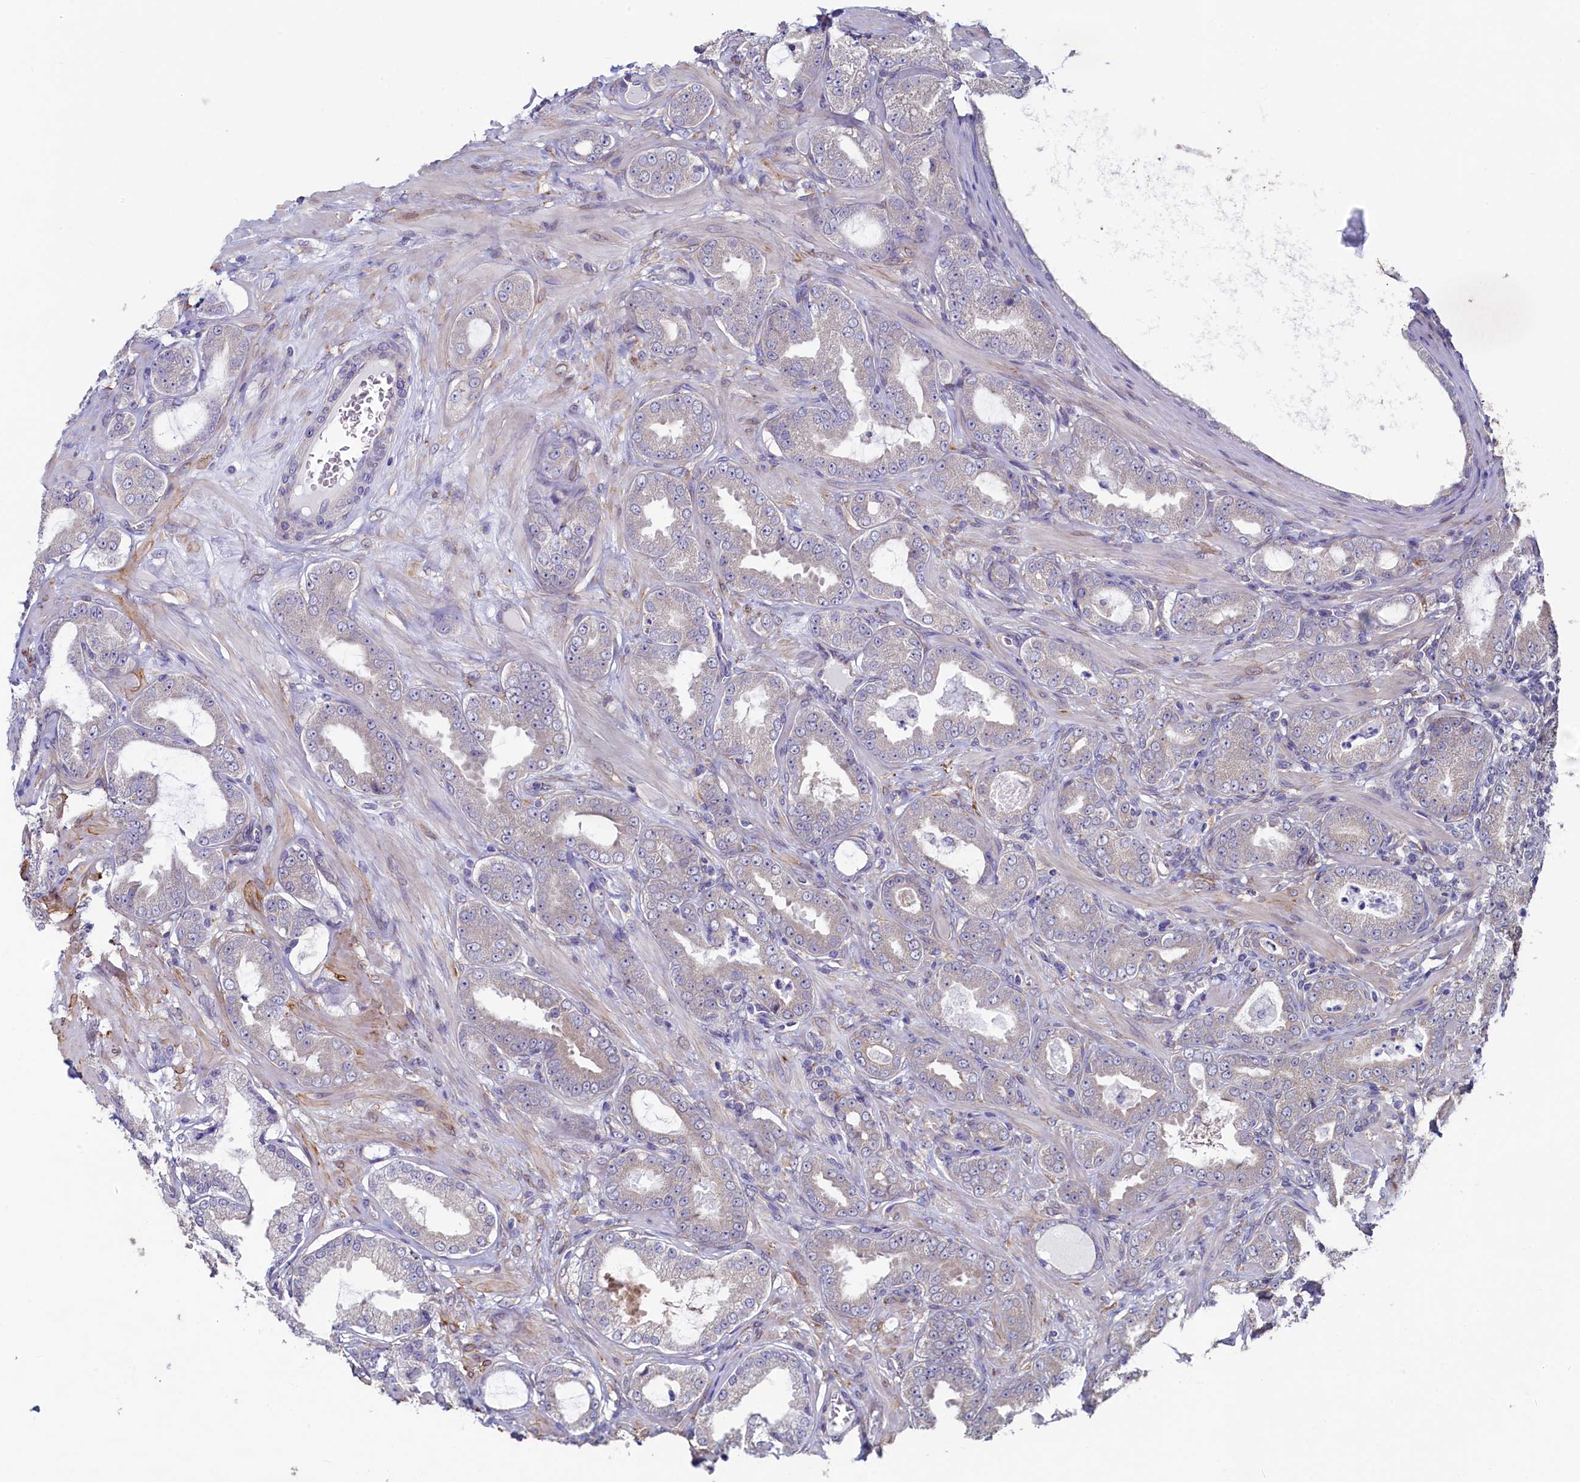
{"staining": {"intensity": "weak", "quantity": "<25%", "location": "cytoplasmic/membranous"}, "tissue": "prostate cancer", "cell_type": "Tumor cells", "image_type": "cancer", "snomed": [{"axis": "morphology", "description": "Adenocarcinoma, Low grade"}, {"axis": "topography", "description": "Prostate"}], "caption": "The image demonstrates no significant expression in tumor cells of prostate cancer.", "gene": "SPATA2L", "patient": {"sex": "male", "age": 63}}